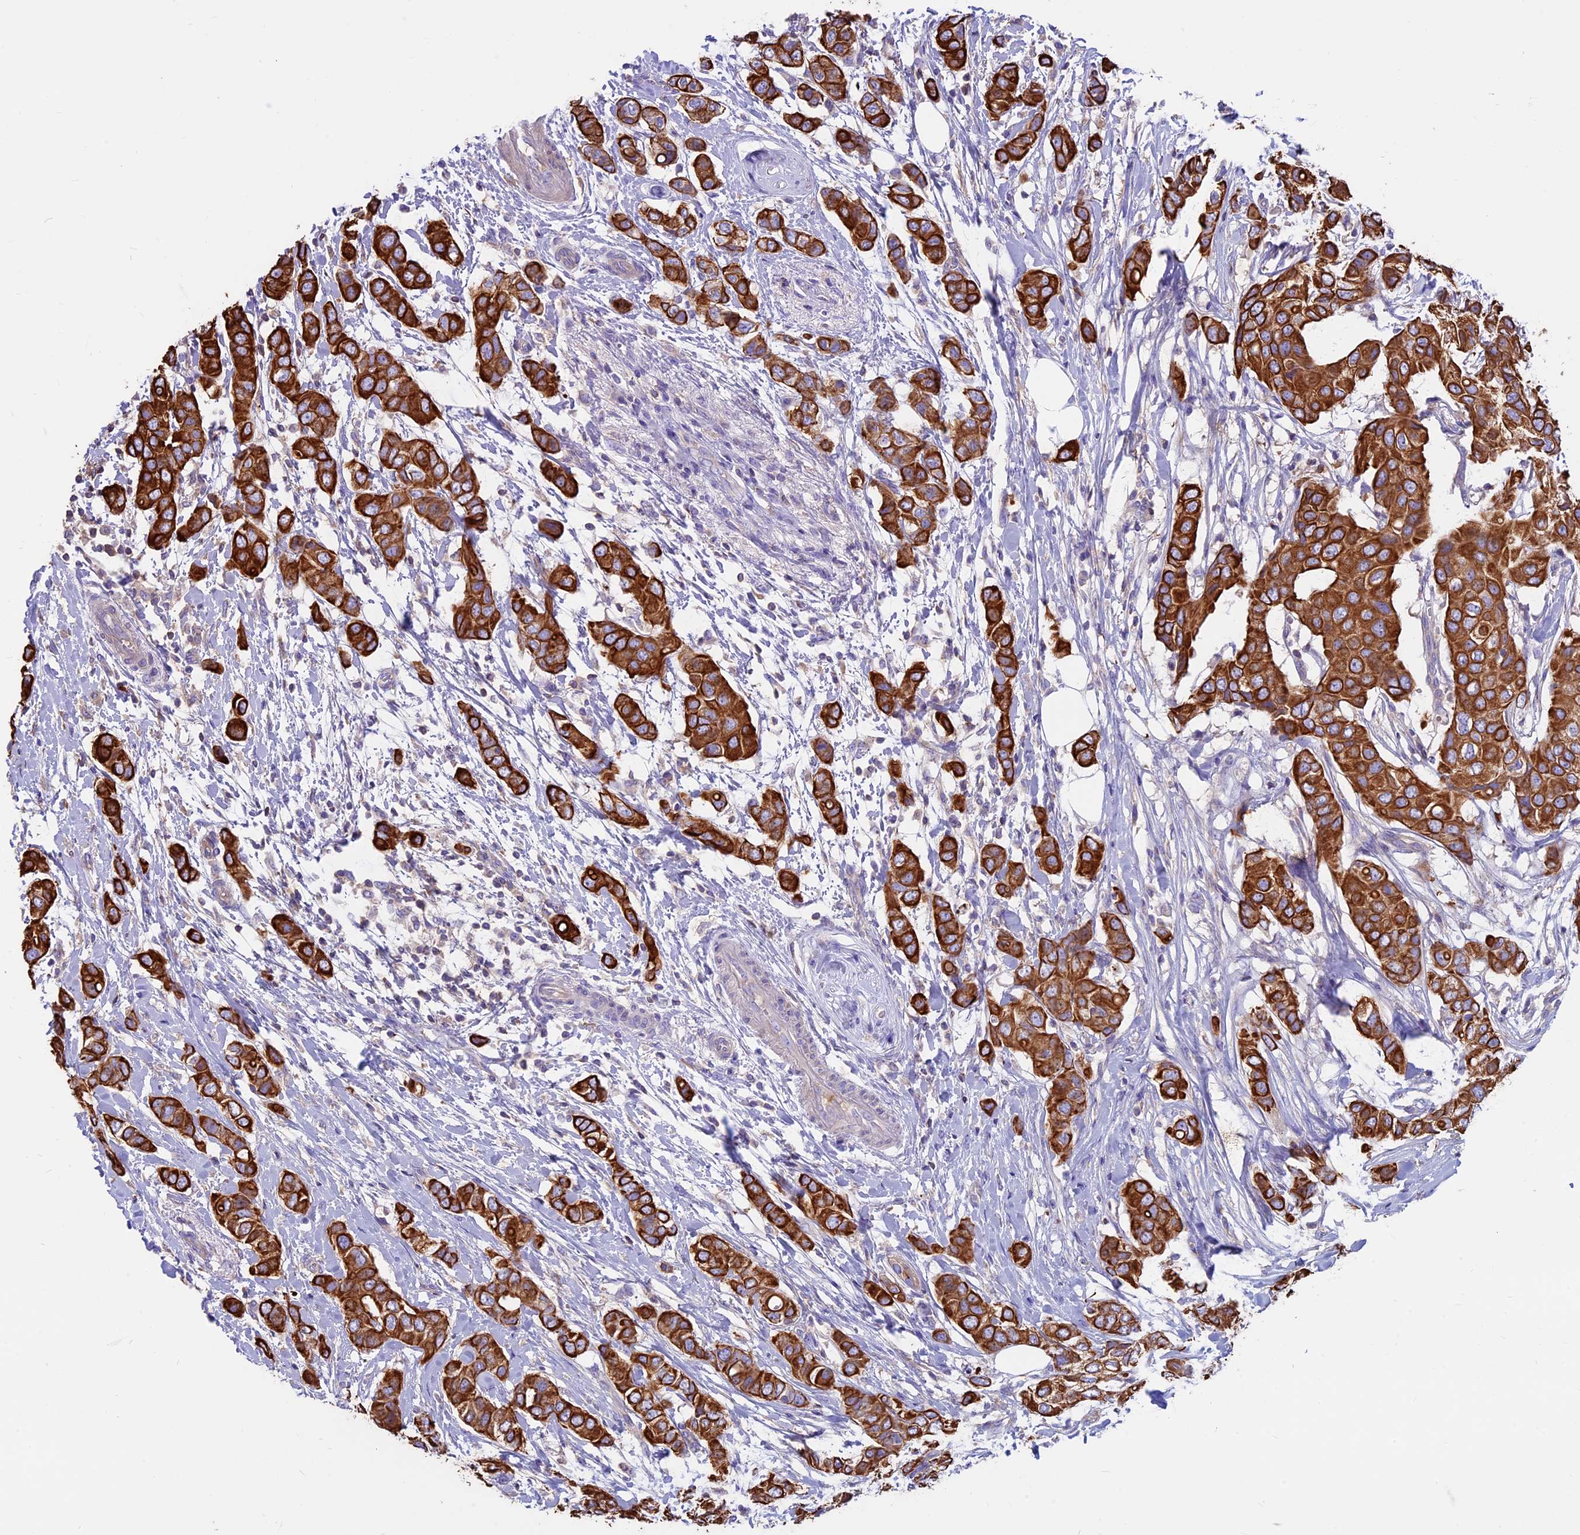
{"staining": {"intensity": "strong", "quantity": ">75%", "location": "cytoplasmic/membranous"}, "tissue": "breast cancer", "cell_type": "Tumor cells", "image_type": "cancer", "snomed": [{"axis": "morphology", "description": "Lobular carcinoma"}, {"axis": "topography", "description": "Breast"}], "caption": "DAB (3,3'-diaminobenzidine) immunohistochemical staining of human breast lobular carcinoma exhibits strong cytoplasmic/membranous protein staining in about >75% of tumor cells.", "gene": "CDAN1", "patient": {"sex": "female", "age": 51}}